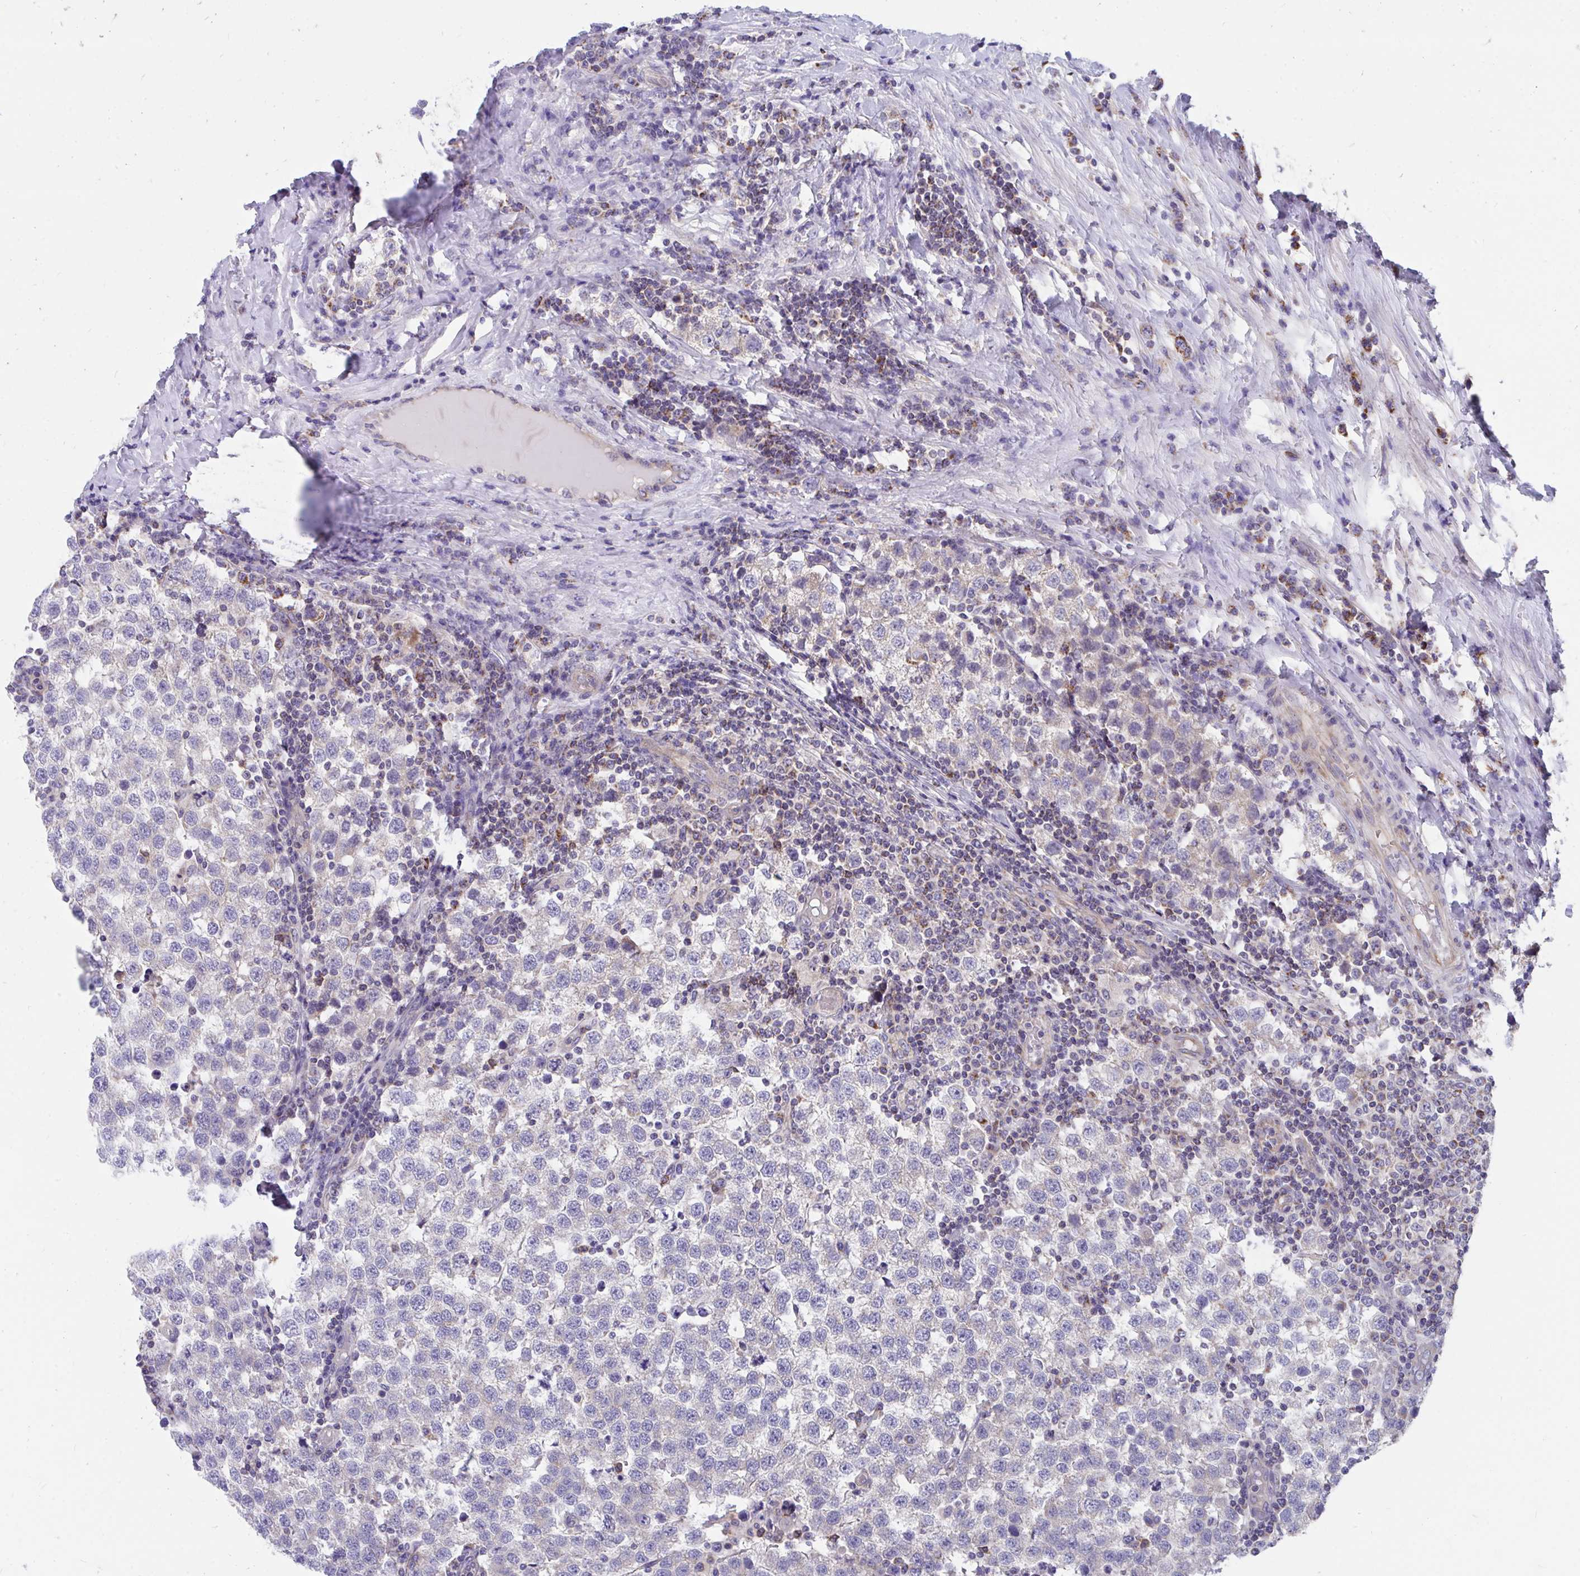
{"staining": {"intensity": "negative", "quantity": "none", "location": "none"}, "tissue": "testis cancer", "cell_type": "Tumor cells", "image_type": "cancer", "snomed": [{"axis": "morphology", "description": "Seminoma, NOS"}, {"axis": "topography", "description": "Testis"}], "caption": "Immunohistochemistry of seminoma (testis) demonstrates no staining in tumor cells. (Stains: DAB immunohistochemistry (IHC) with hematoxylin counter stain, Microscopy: brightfield microscopy at high magnification).", "gene": "FHIP1B", "patient": {"sex": "male", "age": 34}}